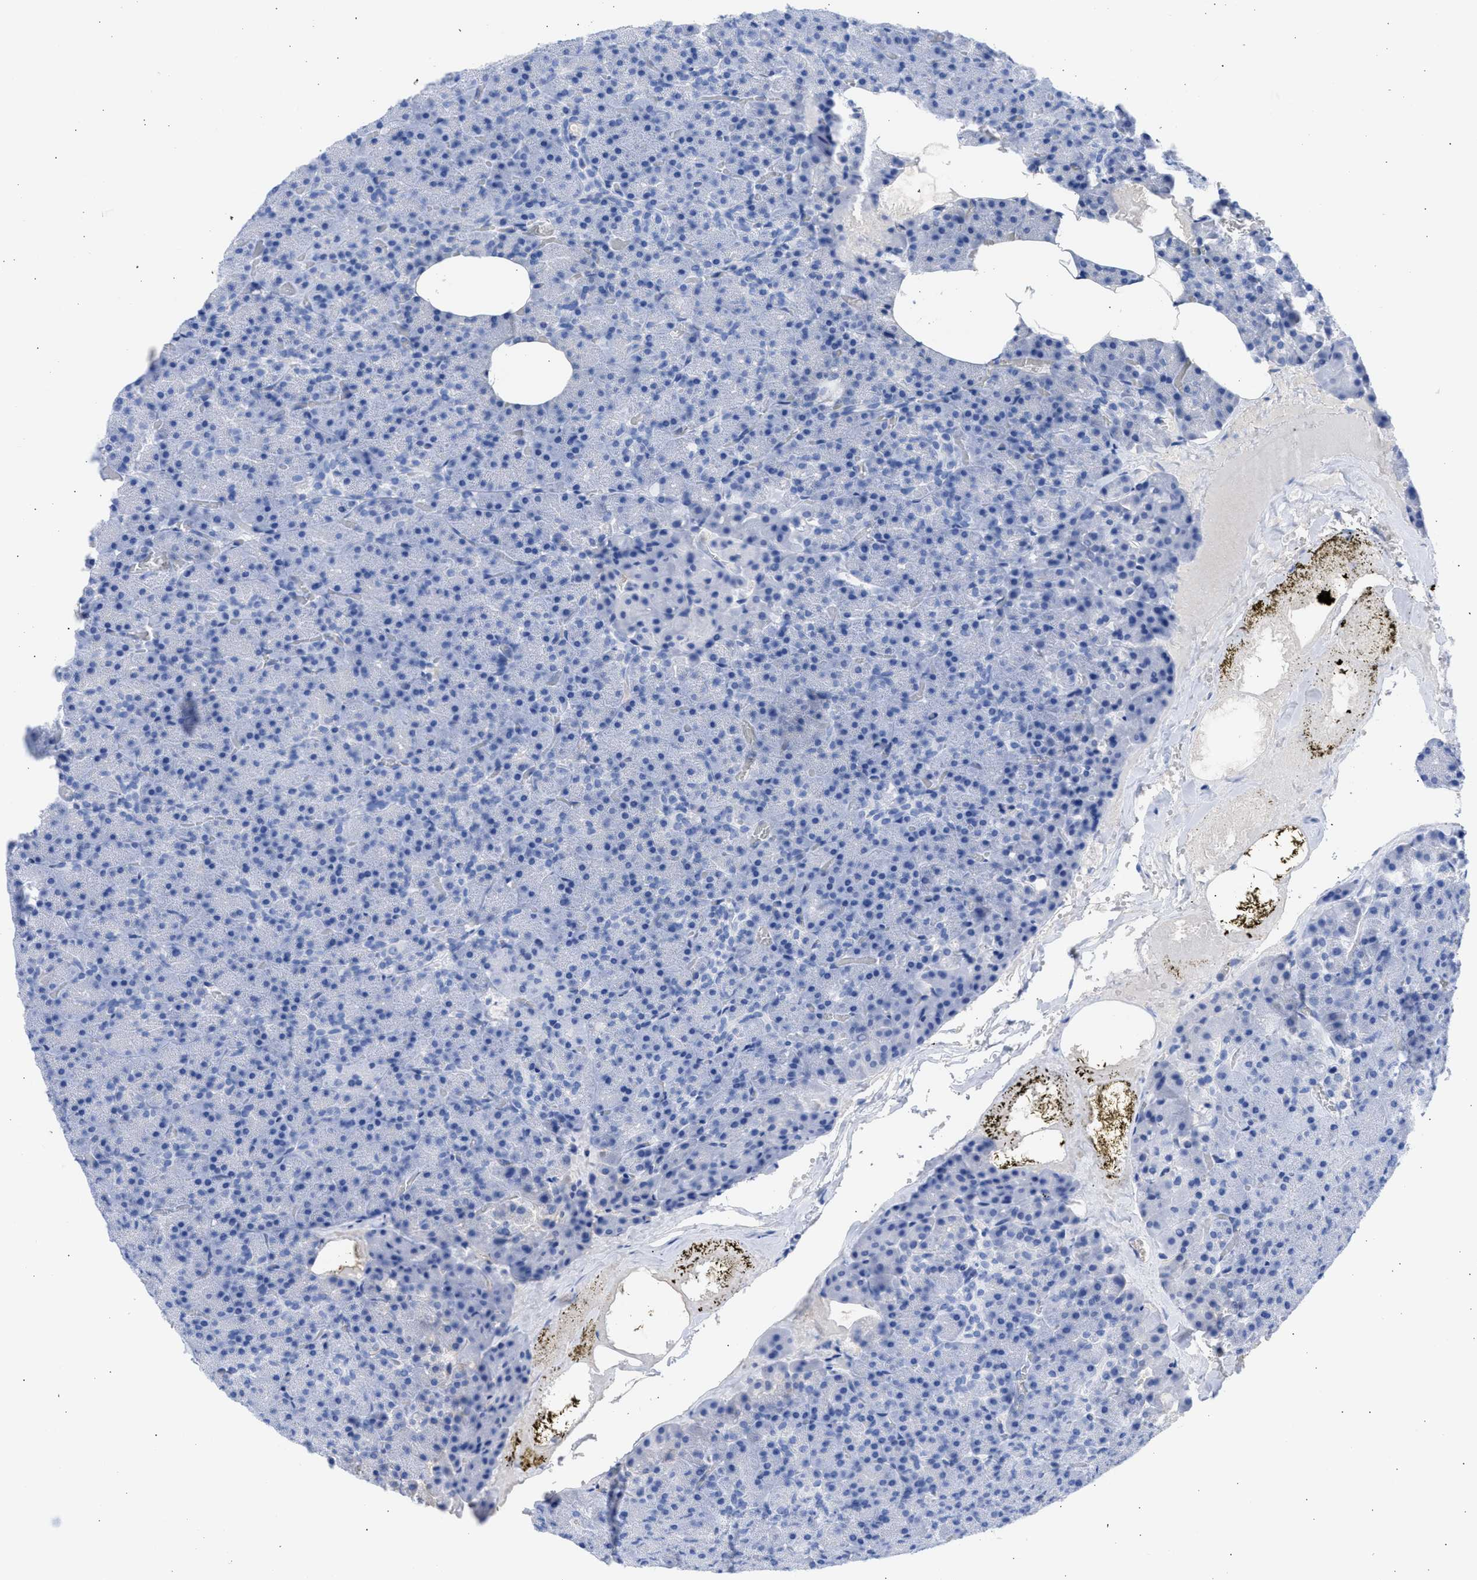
{"staining": {"intensity": "negative", "quantity": "none", "location": "none"}, "tissue": "pancreas", "cell_type": "Exocrine glandular cells", "image_type": "normal", "snomed": [{"axis": "morphology", "description": "Normal tissue, NOS"}, {"axis": "morphology", "description": "Carcinoid, malignant, NOS"}, {"axis": "topography", "description": "Pancreas"}], "caption": "An immunohistochemistry (IHC) micrograph of unremarkable pancreas is shown. There is no staining in exocrine glandular cells of pancreas. (Immunohistochemistry (ihc), brightfield microscopy, high magnification).", "gene": "RSPH1", "patient": {"sex": "female", "age": 35}}